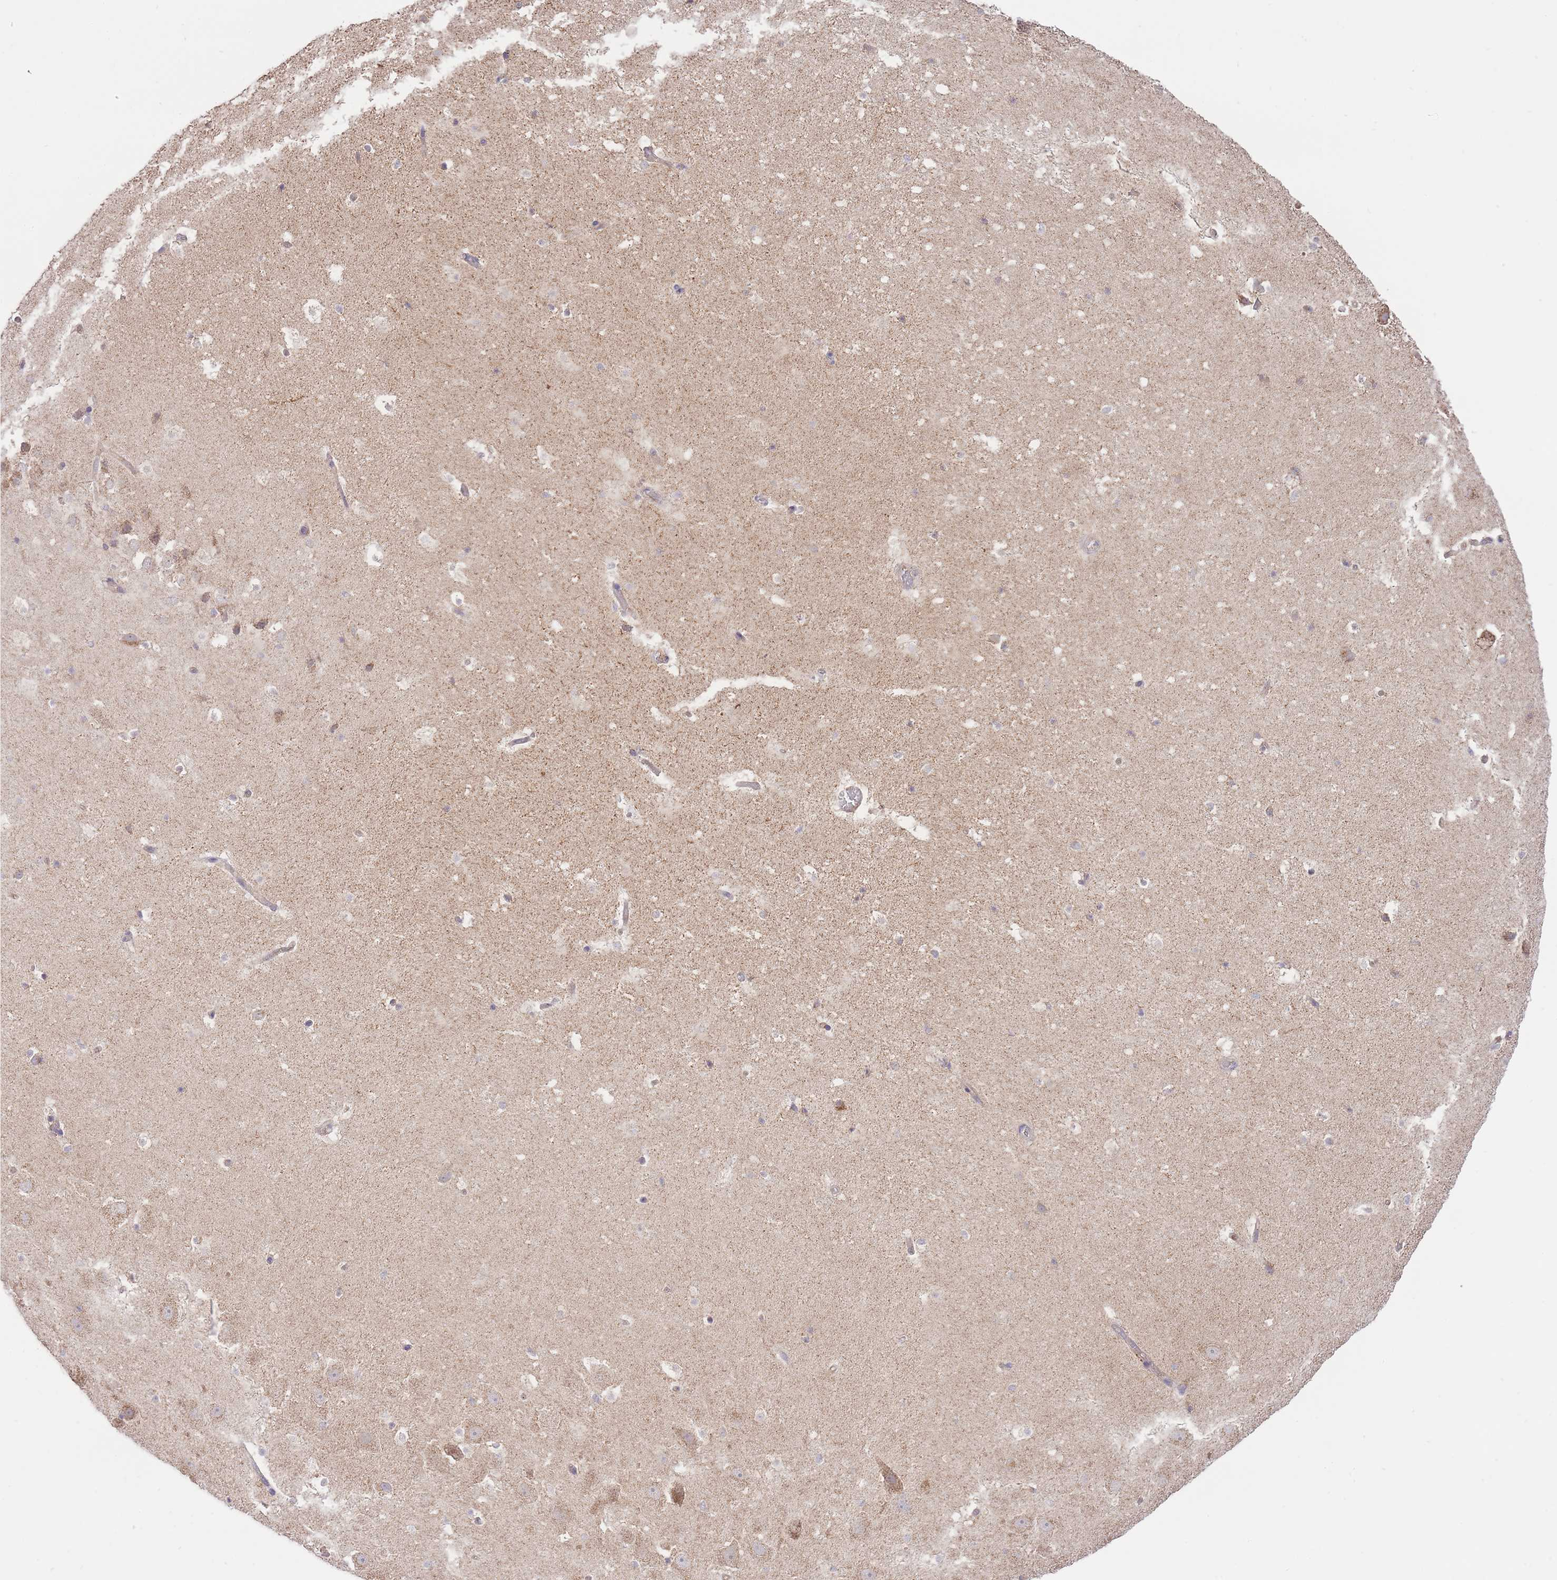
{"staining": {"intensity": "negative", "quantity": "none", "location": "none"}, "tissue": "hippocampus", "cell_type": "Glial cells", "image_type": "normal", "snomed": [{"axis": "morphology", "description": "Normal tissue, NOS"}, {"axis": "topography", "description": "Hippocampus"}], "caption": "Glial cells show no significant staining in unremarkable hippocampus. Brightfield microscopy of IHC stained with DAB (3,3'-diaminobenzidine) (brown) and hematoxylin (blue), captured at high magnification.", "gene": "PREP", "patient": {"sex": "male", "age": 37}}